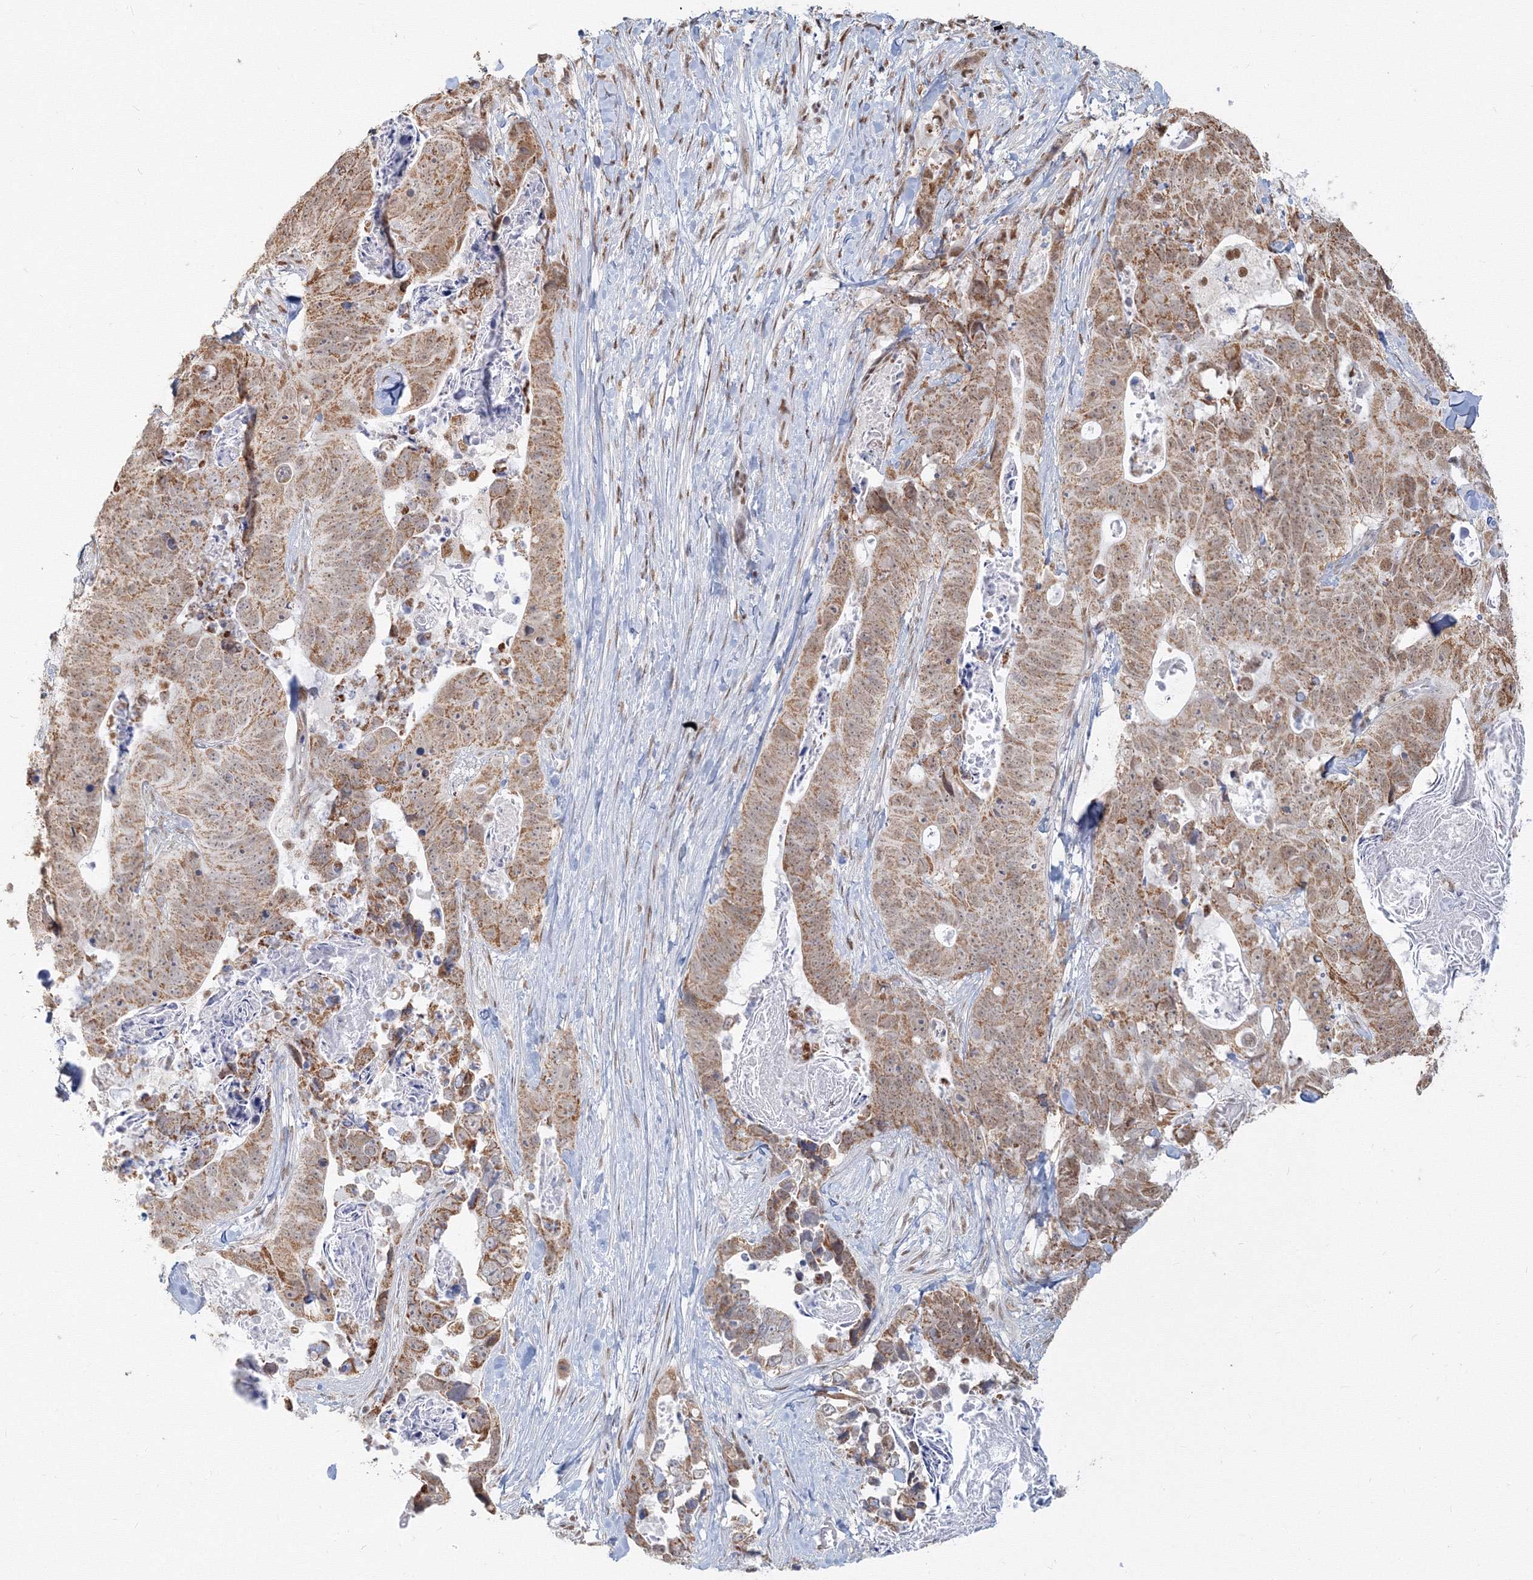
{"staining": {"intensity": "moderate", "quantity": ">75%", "location": "cytoplasmic/membranous"}, "tissue": "stomach cancer", "cell_type": "Tumor cells", "image_type": "cancer", "snomed": [{"axis": "morphology", "description": "Adenocarcinoma, NOS"}, {"axis": "topography", "description": "Stomach"}], "caption": "DAB (3,3'-diaminobenzidine) immunohistochemical staining of stomach cancer (adenocarcinoma) reveals moderate cytoplasmic/membranous protein positivity in about >75% of tumor cells. (Brightfield microscopy of DAB IHC at high magnification).", "gene": "PPP4R2", "patient": {"sex": "female", "age": 89}}